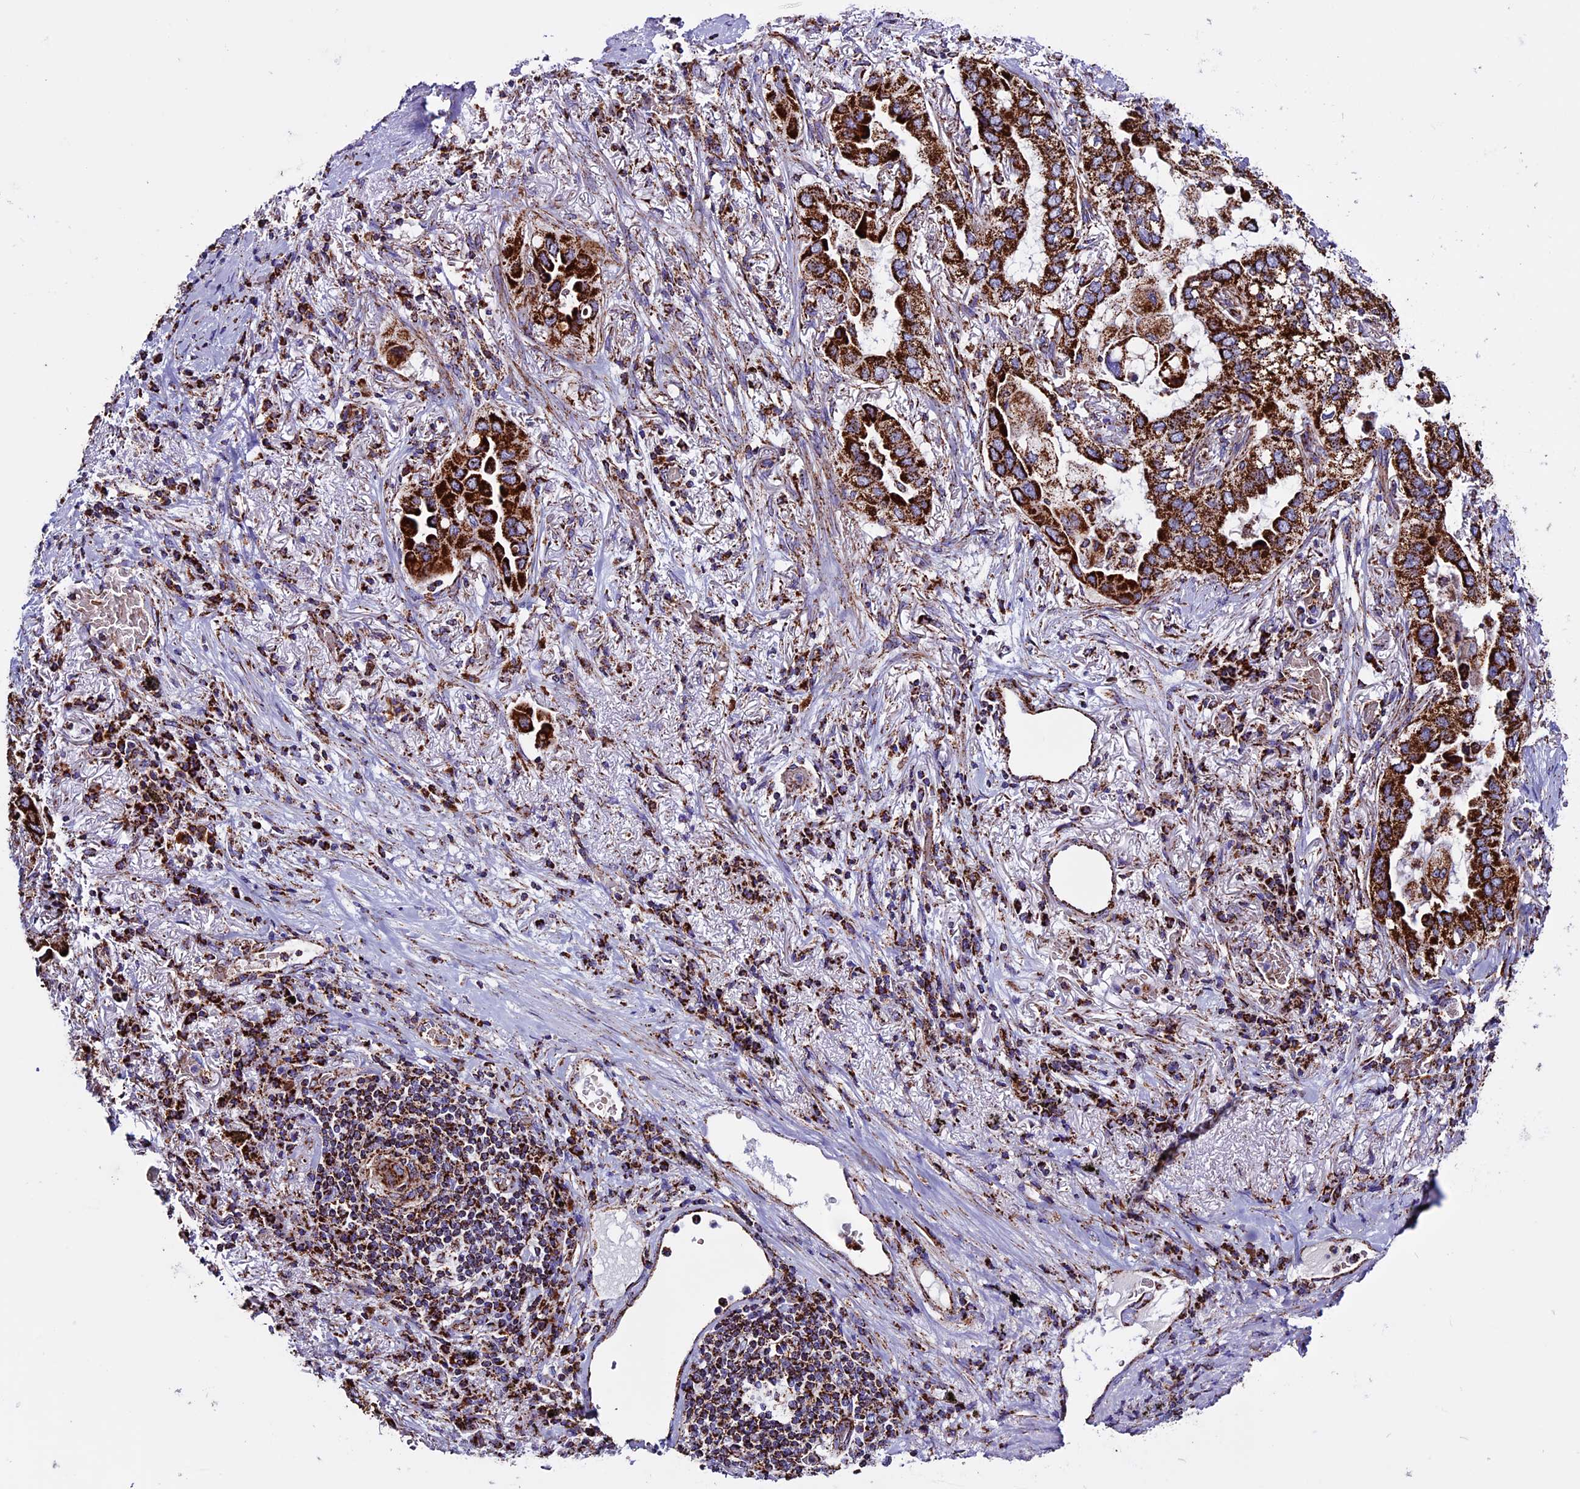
{"staining": {"intensity": "strong", "quantity": ">75%", "location": "cytoplasmic/membranous"}, "tissue": "lung cancer", "cell_type": "Tumor cells", "image_type": "cancer", "snomed": [{"axis": "morphology", "description": "Adenocarcinoma, NOS"}, {"axis": "topography", "description": "Lung"}], "caption": "A brown stain shows strong cytoplasmic/membranous positivity of a protein in human lung adenocarcinoma tumor cells. (Stains: DAB (3,3'-diaminobenzidine) in brown, nuclei in blue, Microscopy: brightfield microscopy at high magnification).", "gene": "CX3CL1", "patient": {"sex": "female", "age": 76}}